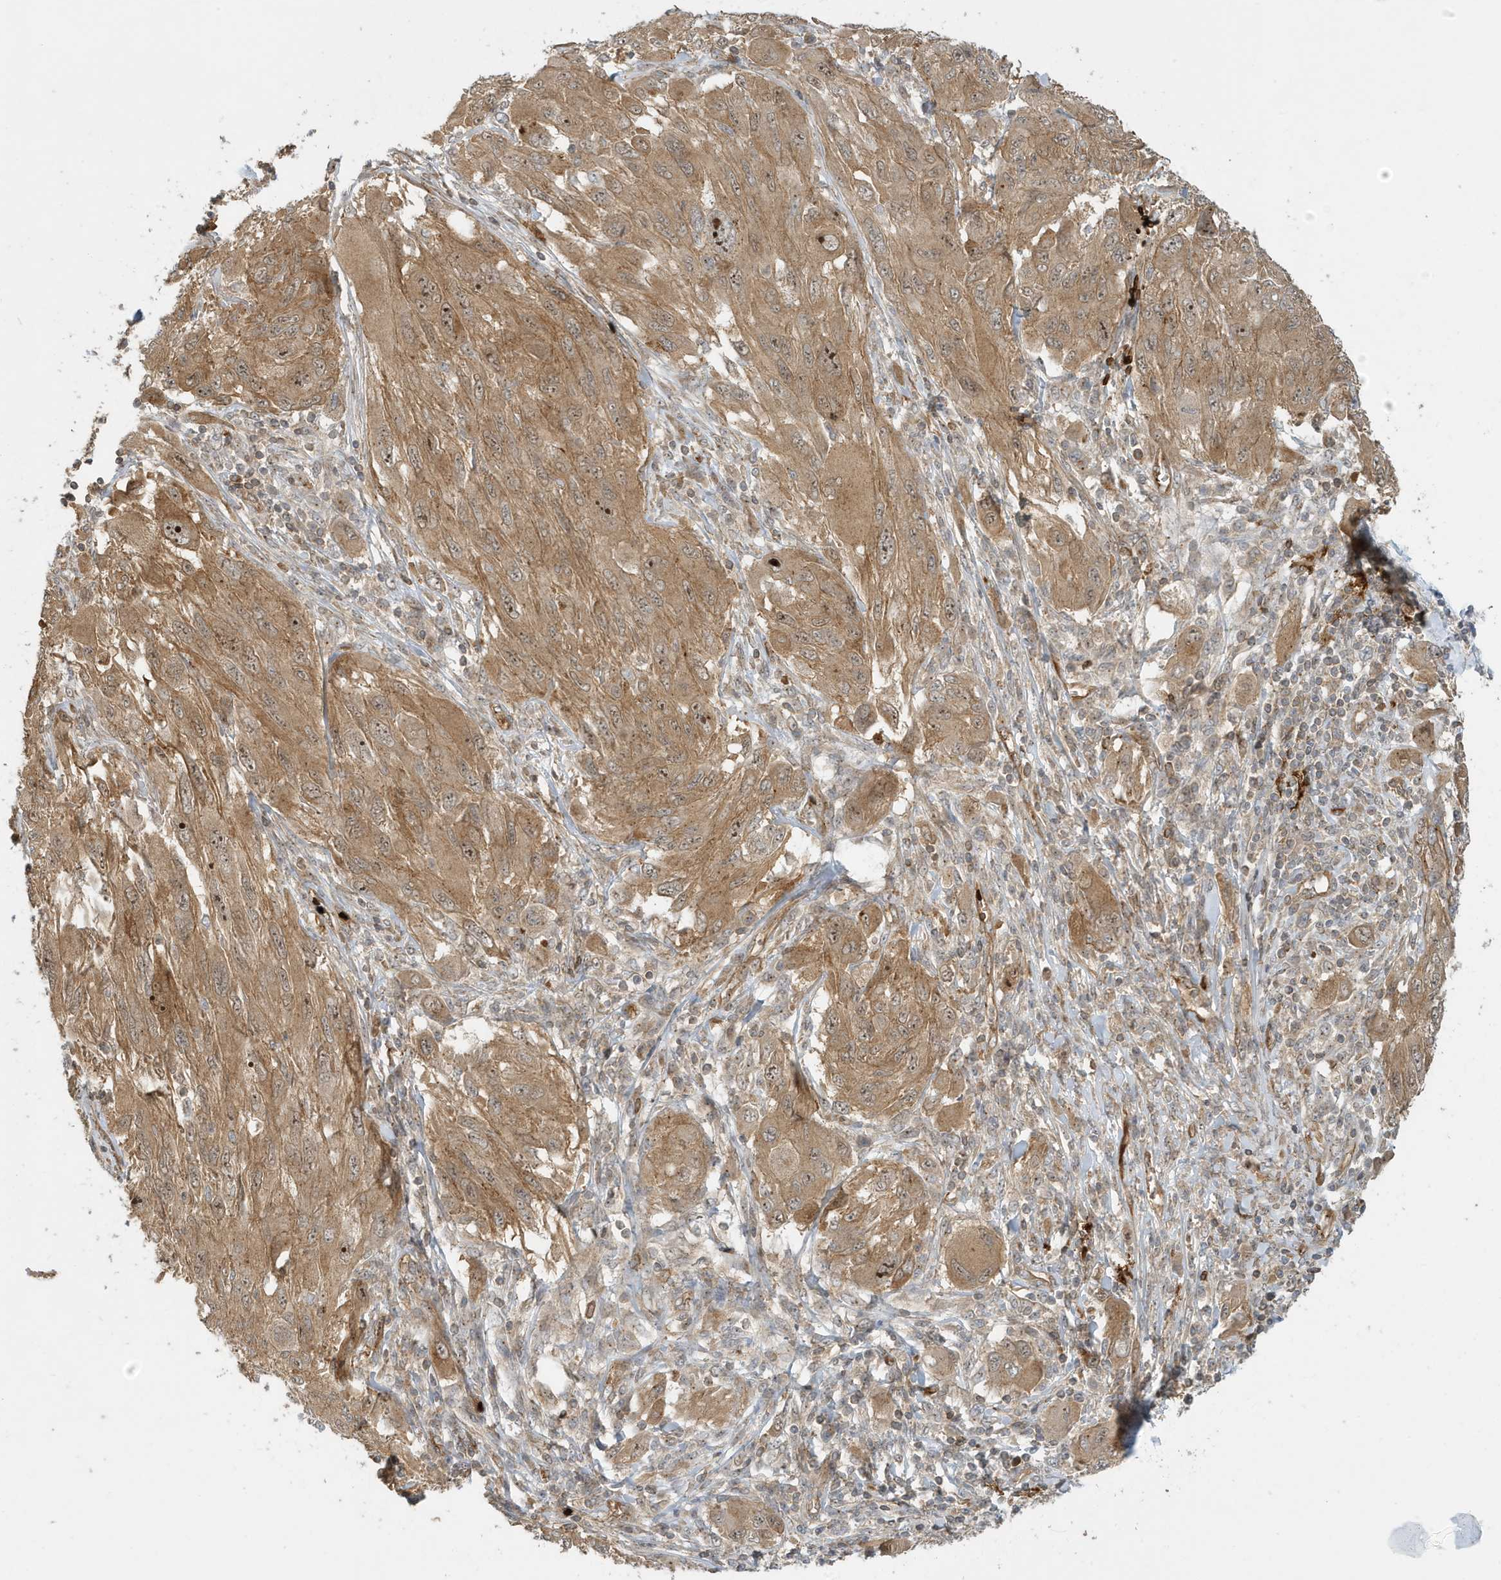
{"staining": {"intensity": "moderate", "quantity": ">75%", "location": "cytoplasmic/membranous,nuclear"}, "tissue": "melanoma", "cell_type": "Tumor cells", "image_type": "cancer", "snomed": [{"axis": "morphology", "description": "Malignant melanoma, NOS"}, {"axis": "topography", "description": "Skin"}], "caption": "This is an image of IHC staining of malignant melanoma, which shows moderate staining in the cytoplasmic/membranous and nuclear of tumor cells.", "gene": "FYCO1", "patient": {"sex": "female", "age": 91}}